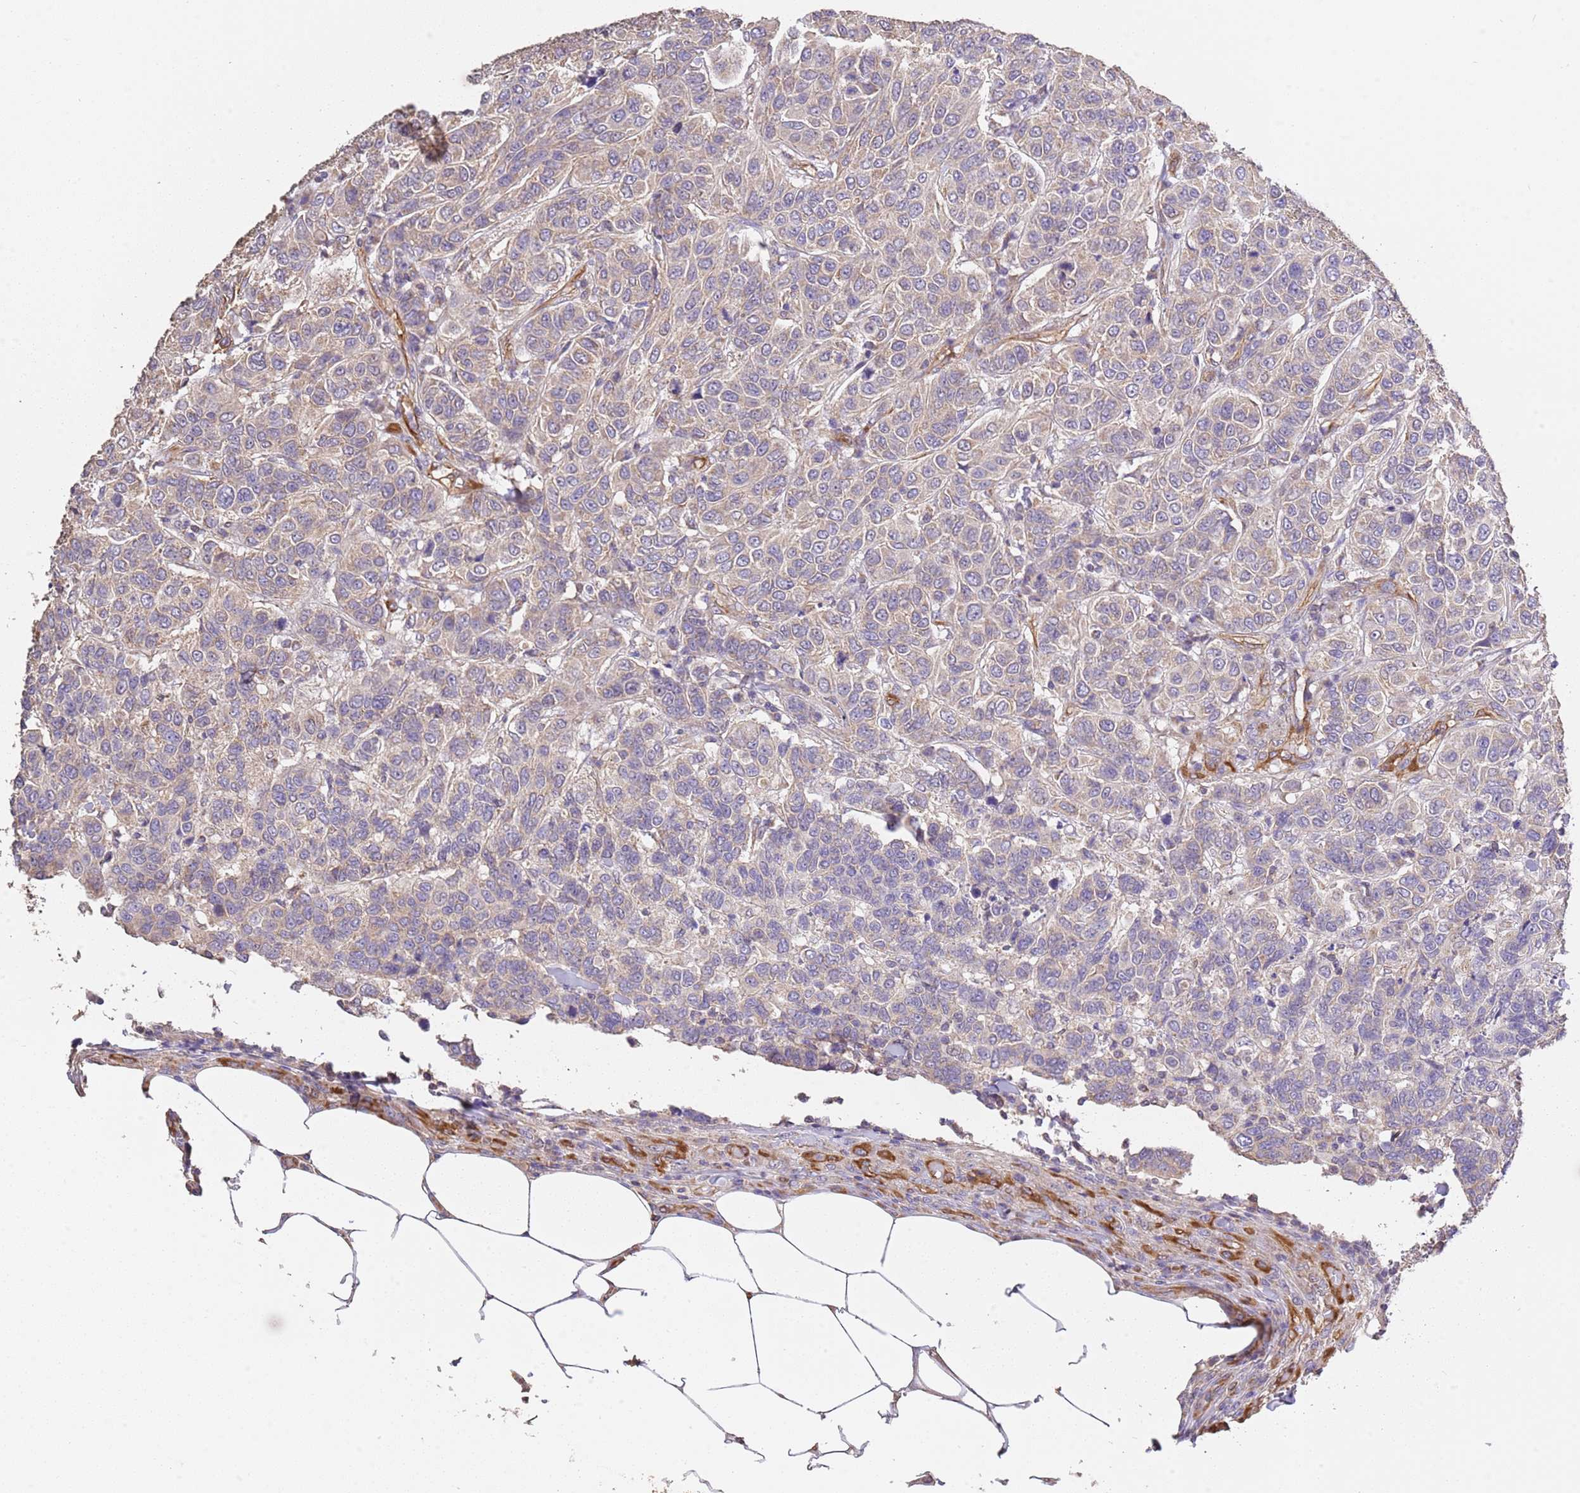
{"staining": {"intensity": "weak", "quantity": "<25%", "location": "cytoplasmic/membranous"}, "tissue": "breast cancer", "cell_type": "Tumor cells", "image_type": "cancer", "snomed": [{"axis": "morphology", "description": "Duct carcinoma"}, {"axis": "topography", "description": "Breast"}], "caption": "High power microscopy image of an immunohistochemistry (IHC) micrograph of breast infiltrating ductal carcinoma, revealing no significant expression in tumor cells.", "gene": "DOCK9", "patient": {"sex": "female", "age": 55}}